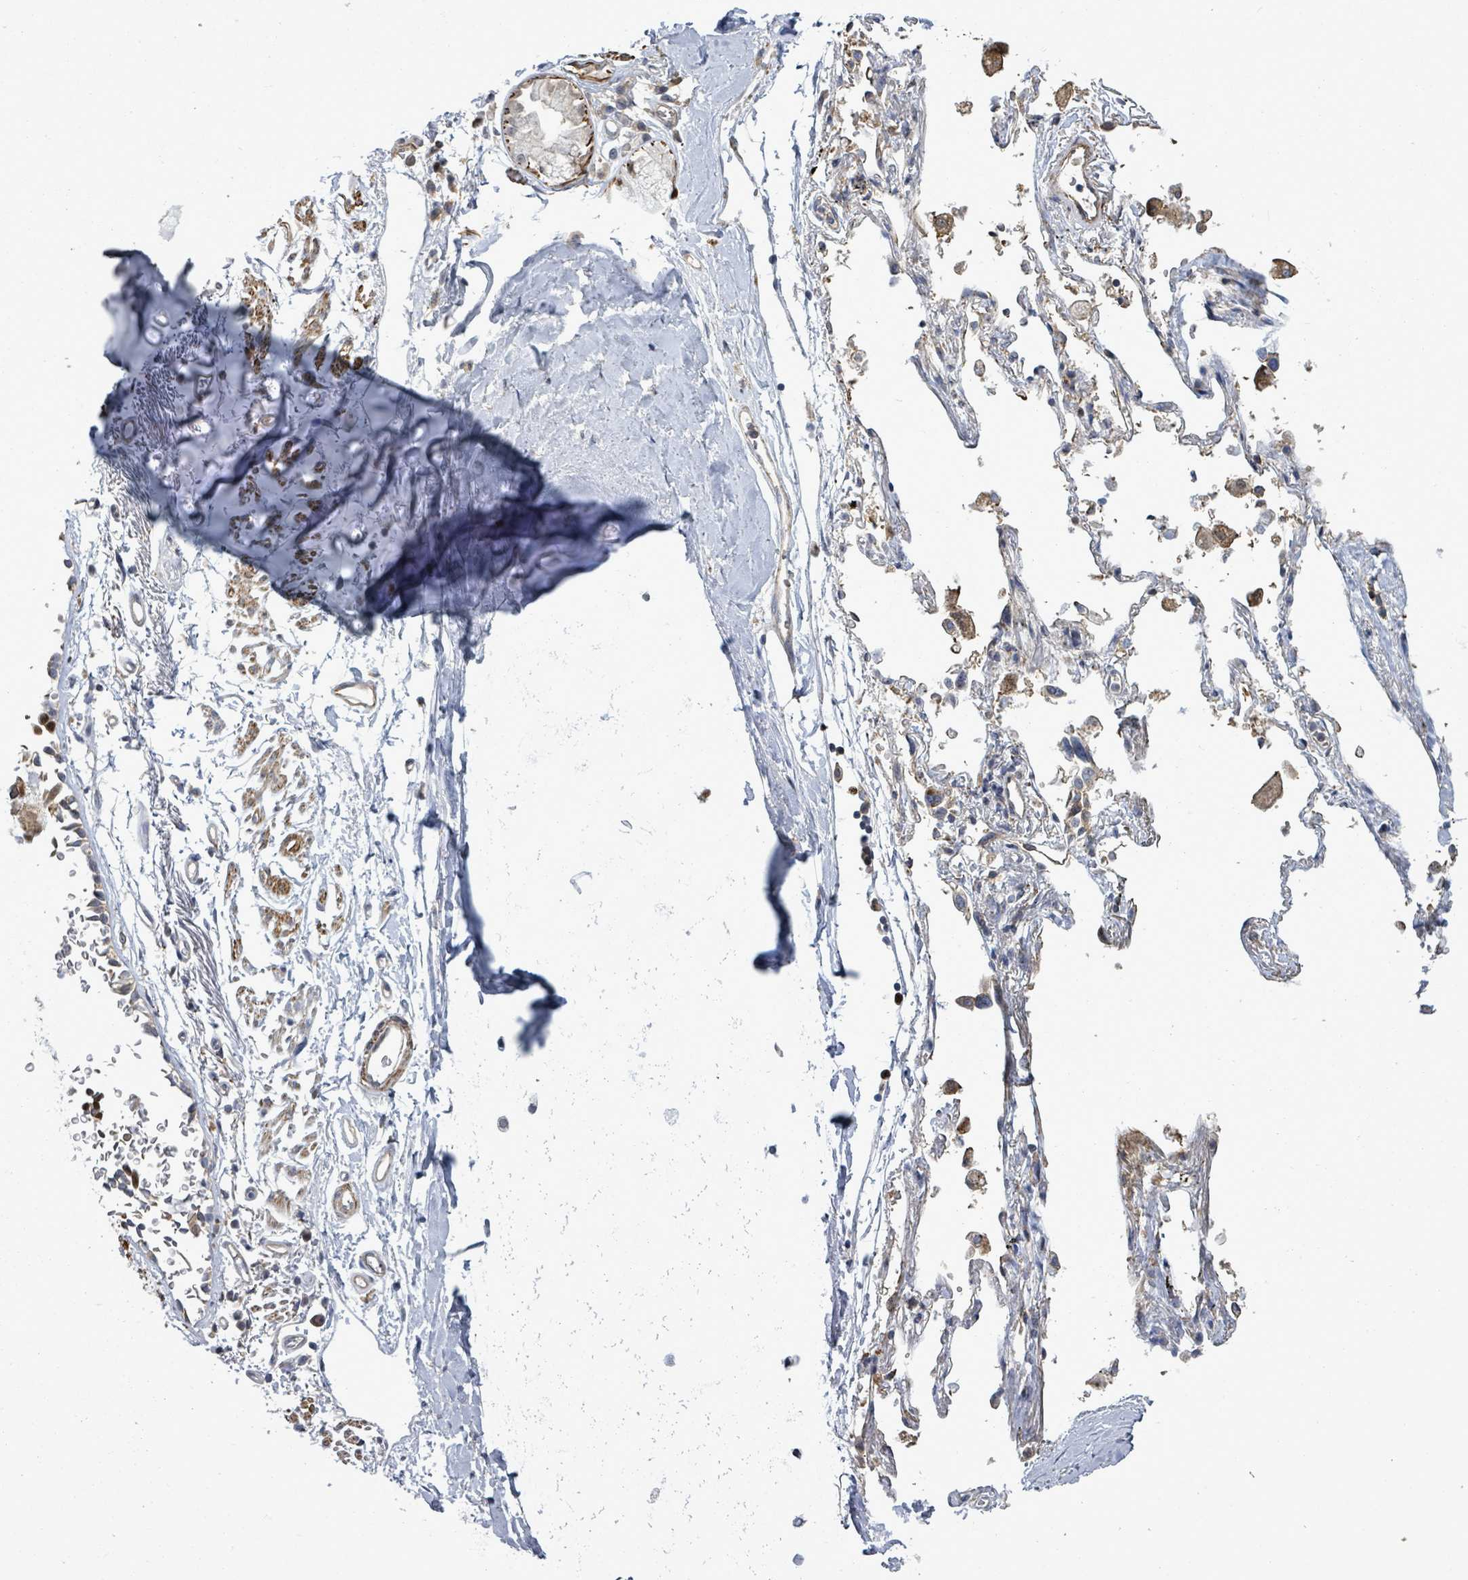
{"staining": {"intensity": "negative", "quantity": "none", "location": "none"}, "tissue": "soft tissue", "cell_type": "Chondrocytes", "image_type": "normal", "snomed": [{"axis": "morphology", "description": "Normal tissue, NOS"}, {"axis": "topography", "description": "Cartilage tissue"}], "caption": "IHC micrograph of benign soft tissue stained for a protein (brown), which shows no staining in chondrocytes. Brightfield microscopy of IHC stained with DAB (3,3'-diaminobenzidine) (brown) and hematoxylin (blue), captured at high magnification.", "gene": "PAPSS1", "patient": {"sex": "male", "age": 73}}